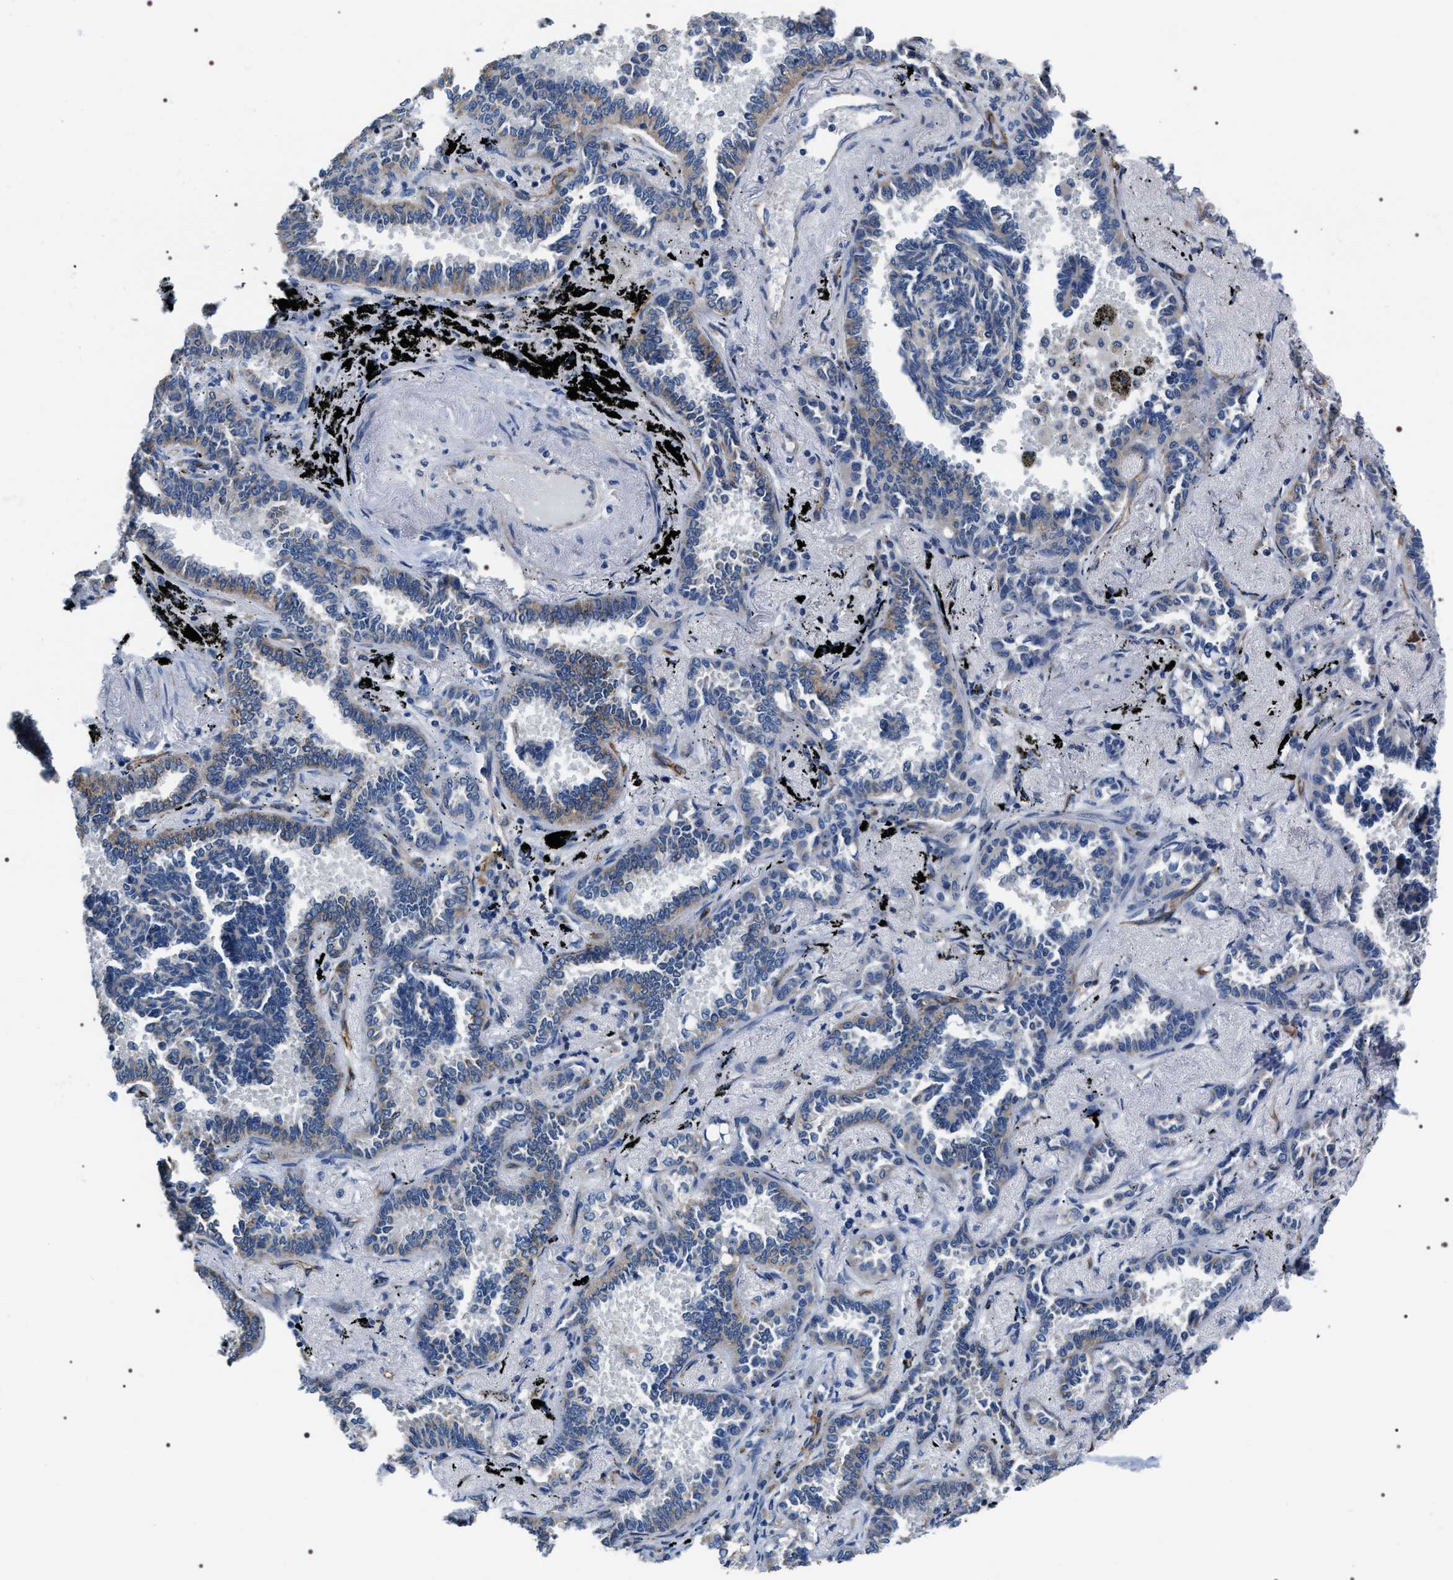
{"staining": {"intensity": "weak", "quantity": "<25%", "location": "cytoplasmic/membranous"}, "tissue": "lung cancer", "cell_type": "Tumor cells", "image_type": "cancer", "snomed": [{"axis": "morphology", "description": "Adenocarcinoma, NOS"}, {"axis": "topography", "description": "Lung"}], "caption": "This micrograph is of lung cancer (adenocarcinoma) stained with immunohistochemistry (IHC) to label a protein in brown with the nuclei are counter-stained blue. There is no staining in tumor cells.", "gene": "PKD1L1", "patient": {"sex": "male", "age": 59}}